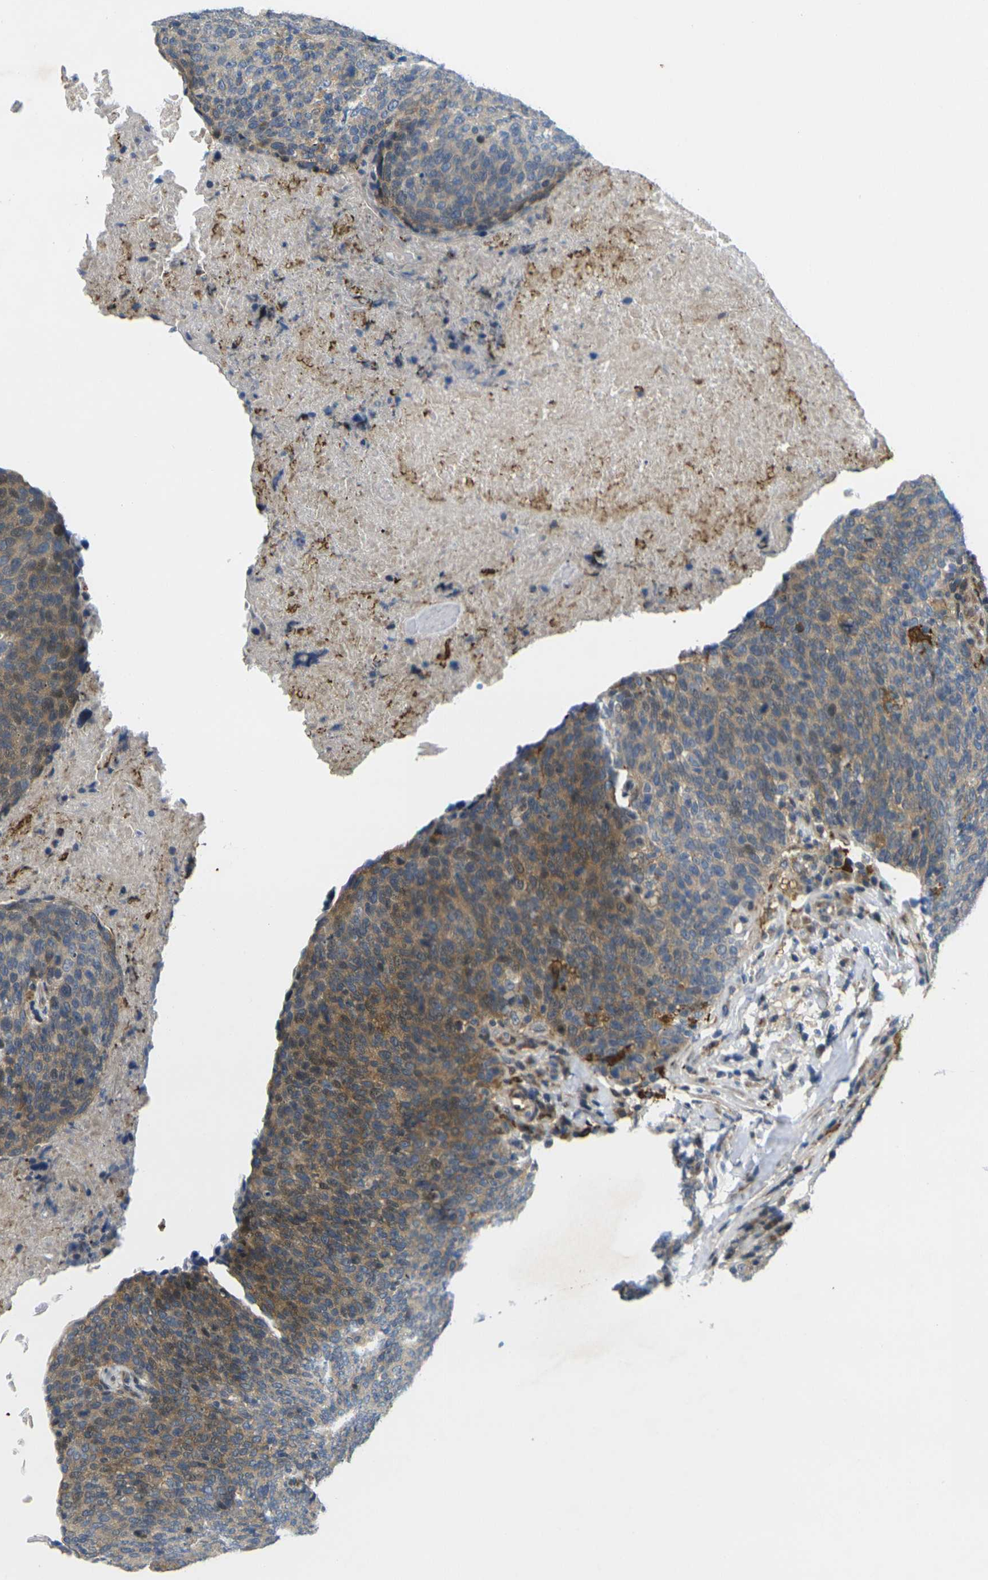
{"staining": {"intensity": "moderate", "quantity": "25%-75%", "location": "cytoplasmic/membranous"}, "tissue": "head and neck cancer", "cell_type": "Tumor cells", "image_type": "cancer", "snomed": [{"axis": "morphology", "description": "Squamous cell carcinoma, NOS"}, {"axis": "morphology", "description": "Squamous cell carcinoma, metastatic, NOS"}, {"axis": "topography", "description": "Lymph node"}, {"axis": "topography", "description": "Head-Neck"}], "caption": "Approximately 25%-75% of tumor cells in head and neck cancer (squamous cell carcinoma) reveal moderate cytoplasmic/membranous protein staining as visualized by brown immunohistochemical staining.", "gene": "ROBO2", "patient": {"sex": "male", "age": 62}}